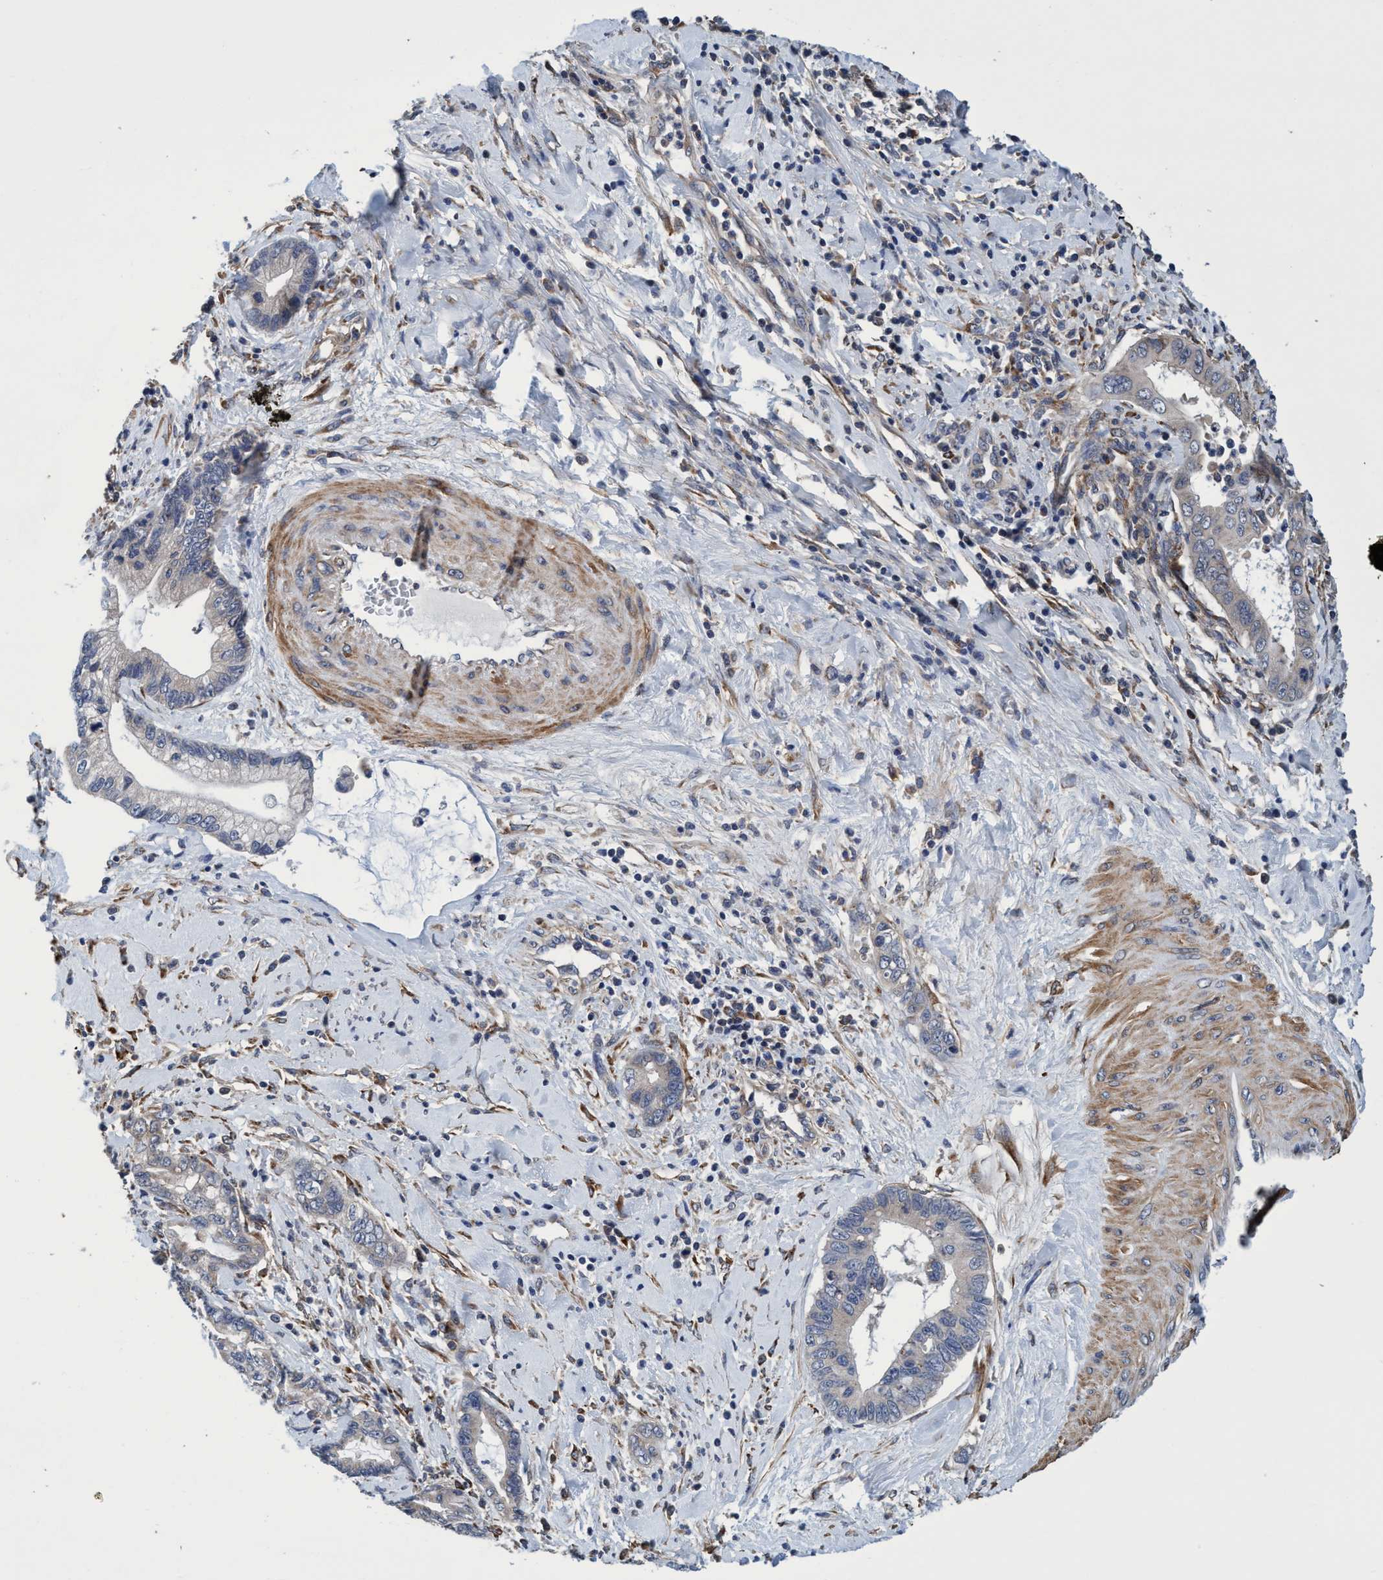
{"staining": {"intensity": "weak", "quantity": "<25%", "location": "cytoplasmic/membranous"}, "tissue": "cervical cancer", "cell_type": "Tumor cells", "image_type": "cancer", "snomed": [{"axis": "morphology", "description": "Adenocarcinoma, NOS"}, {"axis": "topography", "description": "Cervix"}], "caption": "Image shows no significant protein expression in tumor cells of cervical cancer. The staining is performed using DAB (3,3'-diaminobenzidine) brown chromogen with nuclei counter-stained in using hematoxylin.", "gene": "CALCOCO2", "patient": {"sex": "female", "age": 44}}